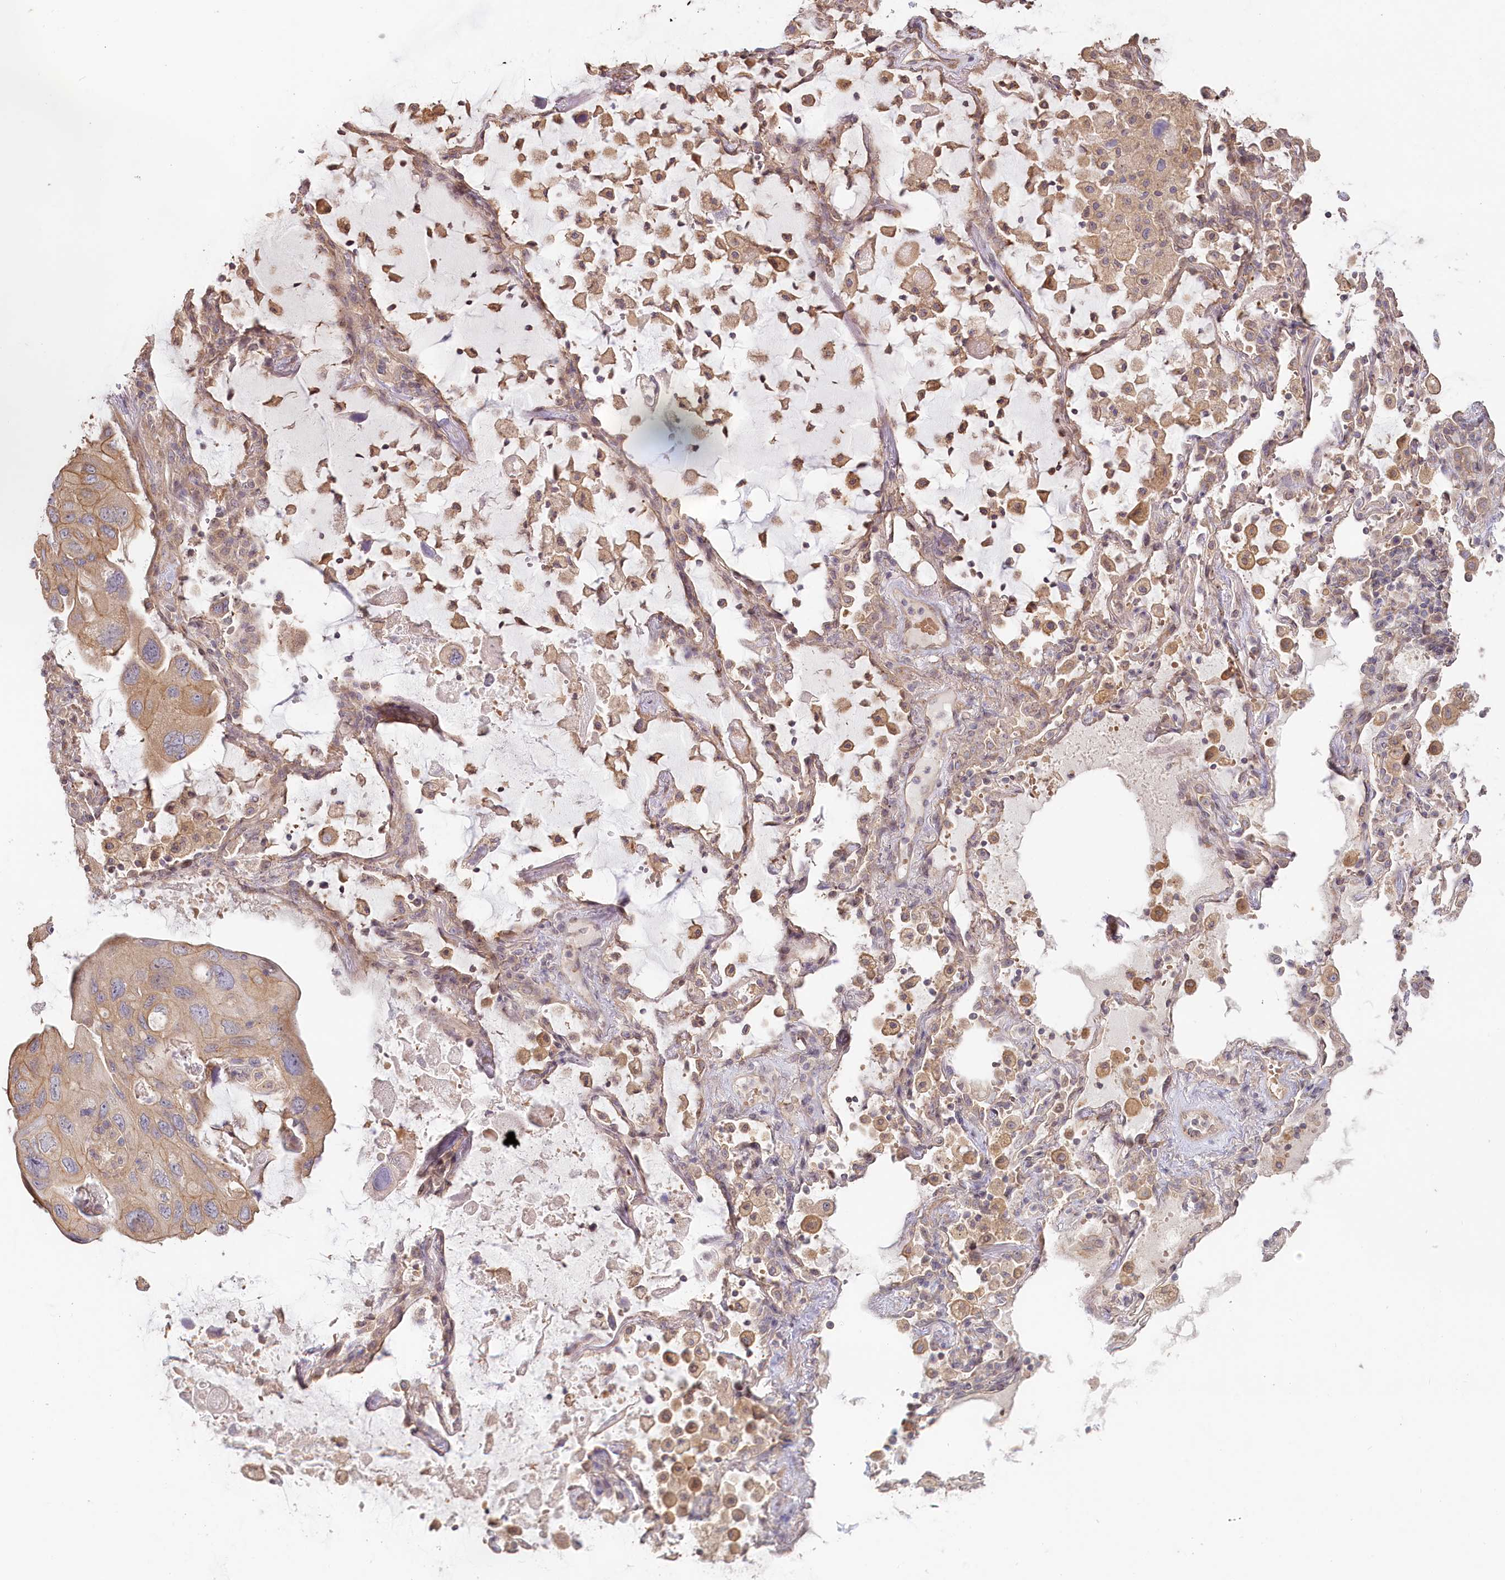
{"staining": {"intensity": "weak", "quantity": ">75%", "location": "cytoplasmic/membranous"}, "tissue": "lung cancer", "cell_type": "Tumor cells", "image_type": "cancer", "snomed": [{"axis": "morphology", "description": "Squamous cell carcinoma, NOS"}, {"axis": "topography", "description": "Lung"}], "caption": "Human lung cancer stained for a protein (brown) demonstrates weak cytoplasmic/membranous positive expression in approximately >75% of tumor cells.", "gene": "TCHP", "patient": {"sex": "female", "age": 73}}